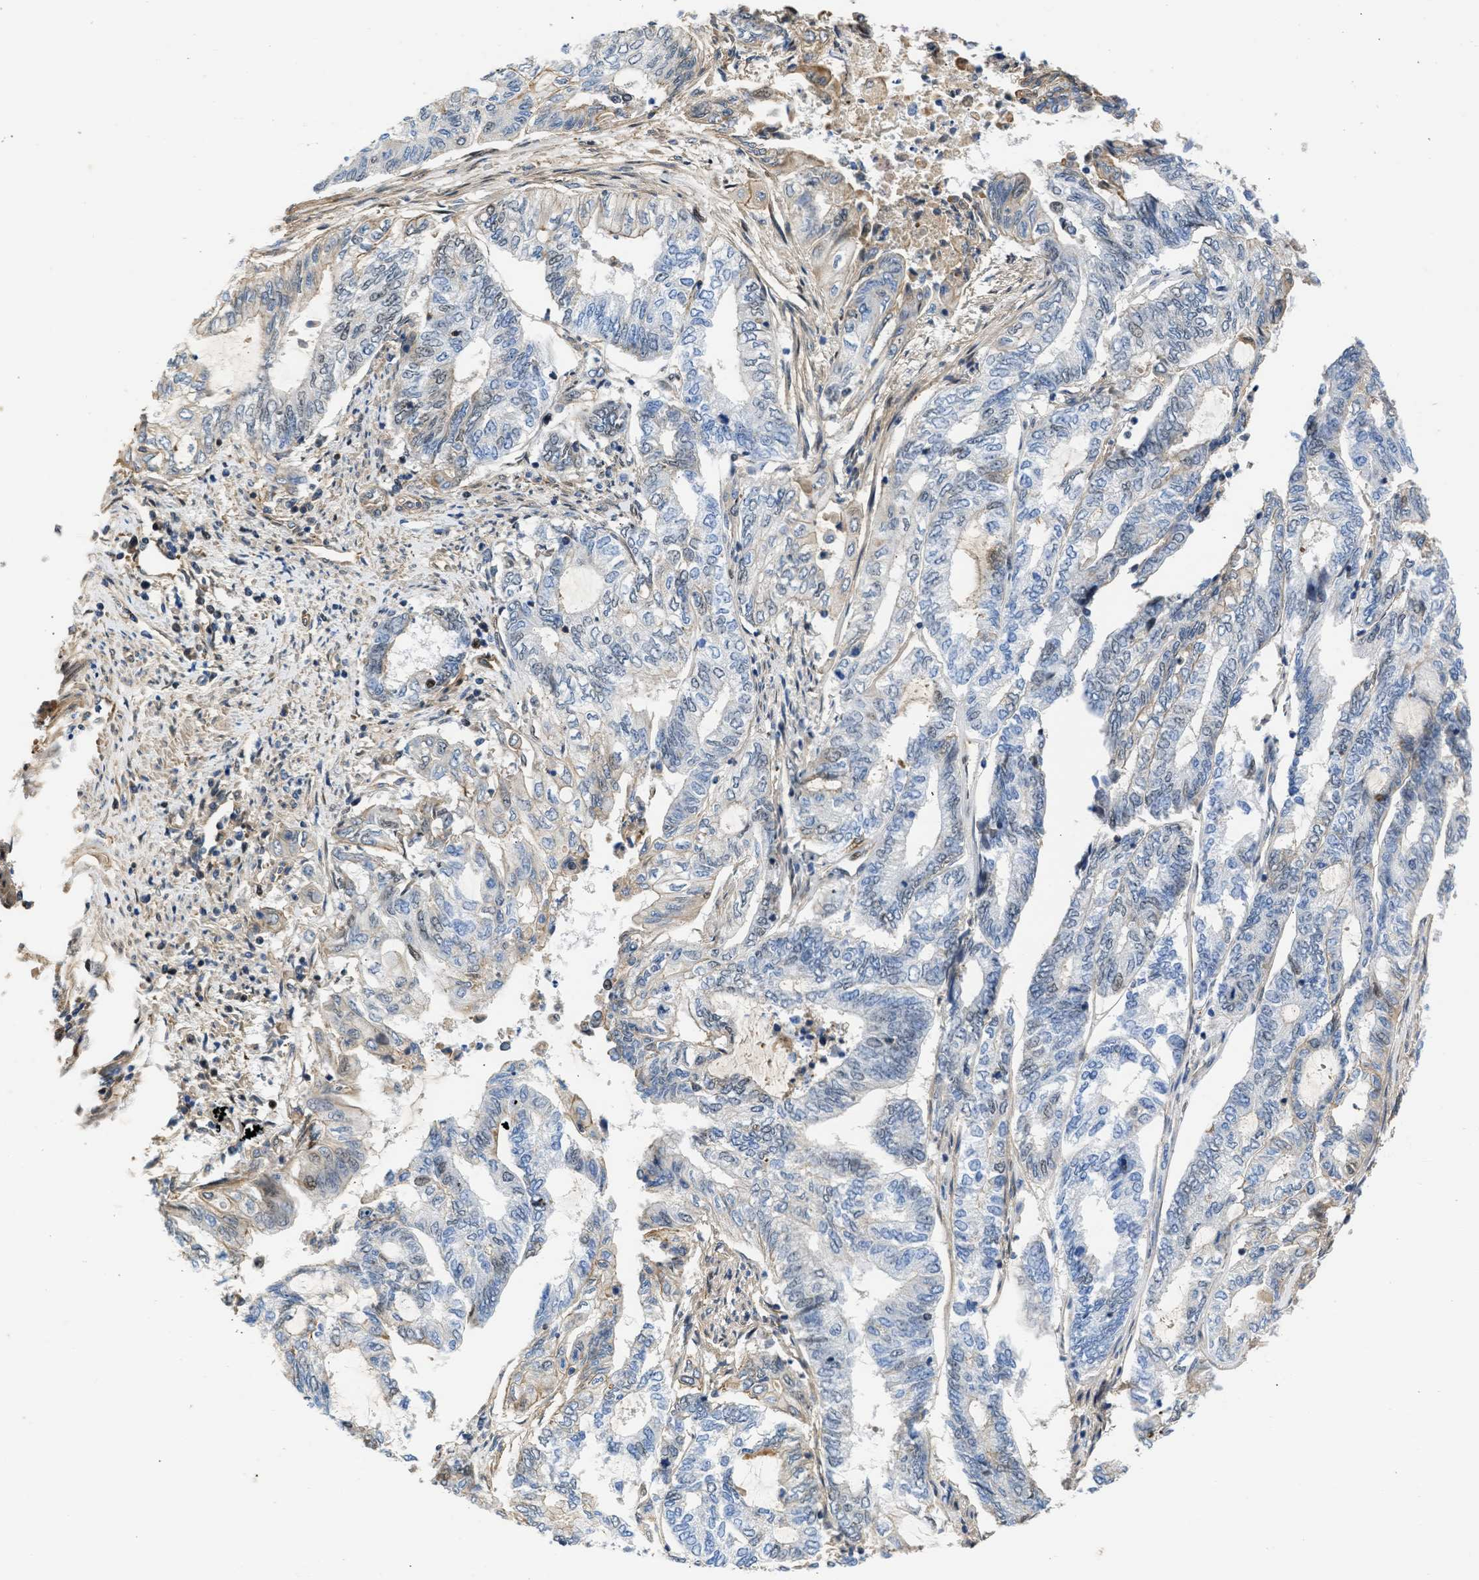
{"staining": {"intensity": "weak", "quantity": "<25%", "location": "nuclear"}, "tissue": "endometrial cancer", "cell_type": "Tumor cells", "image_type": "cancer", "snomed": [{"axis": "morphology", "description": "Adenocarcinoma, NOS"}, {"axis": "topography", "description": "Uterus"}, {"axis": "topography", "description": "Endometrium"}], "caption": "There is no significant expression in tumor cells of endometrial cancer (adenocarcinoma).", "gene": "MAS1L", "patient": {"sex": "female", "age": 70}}